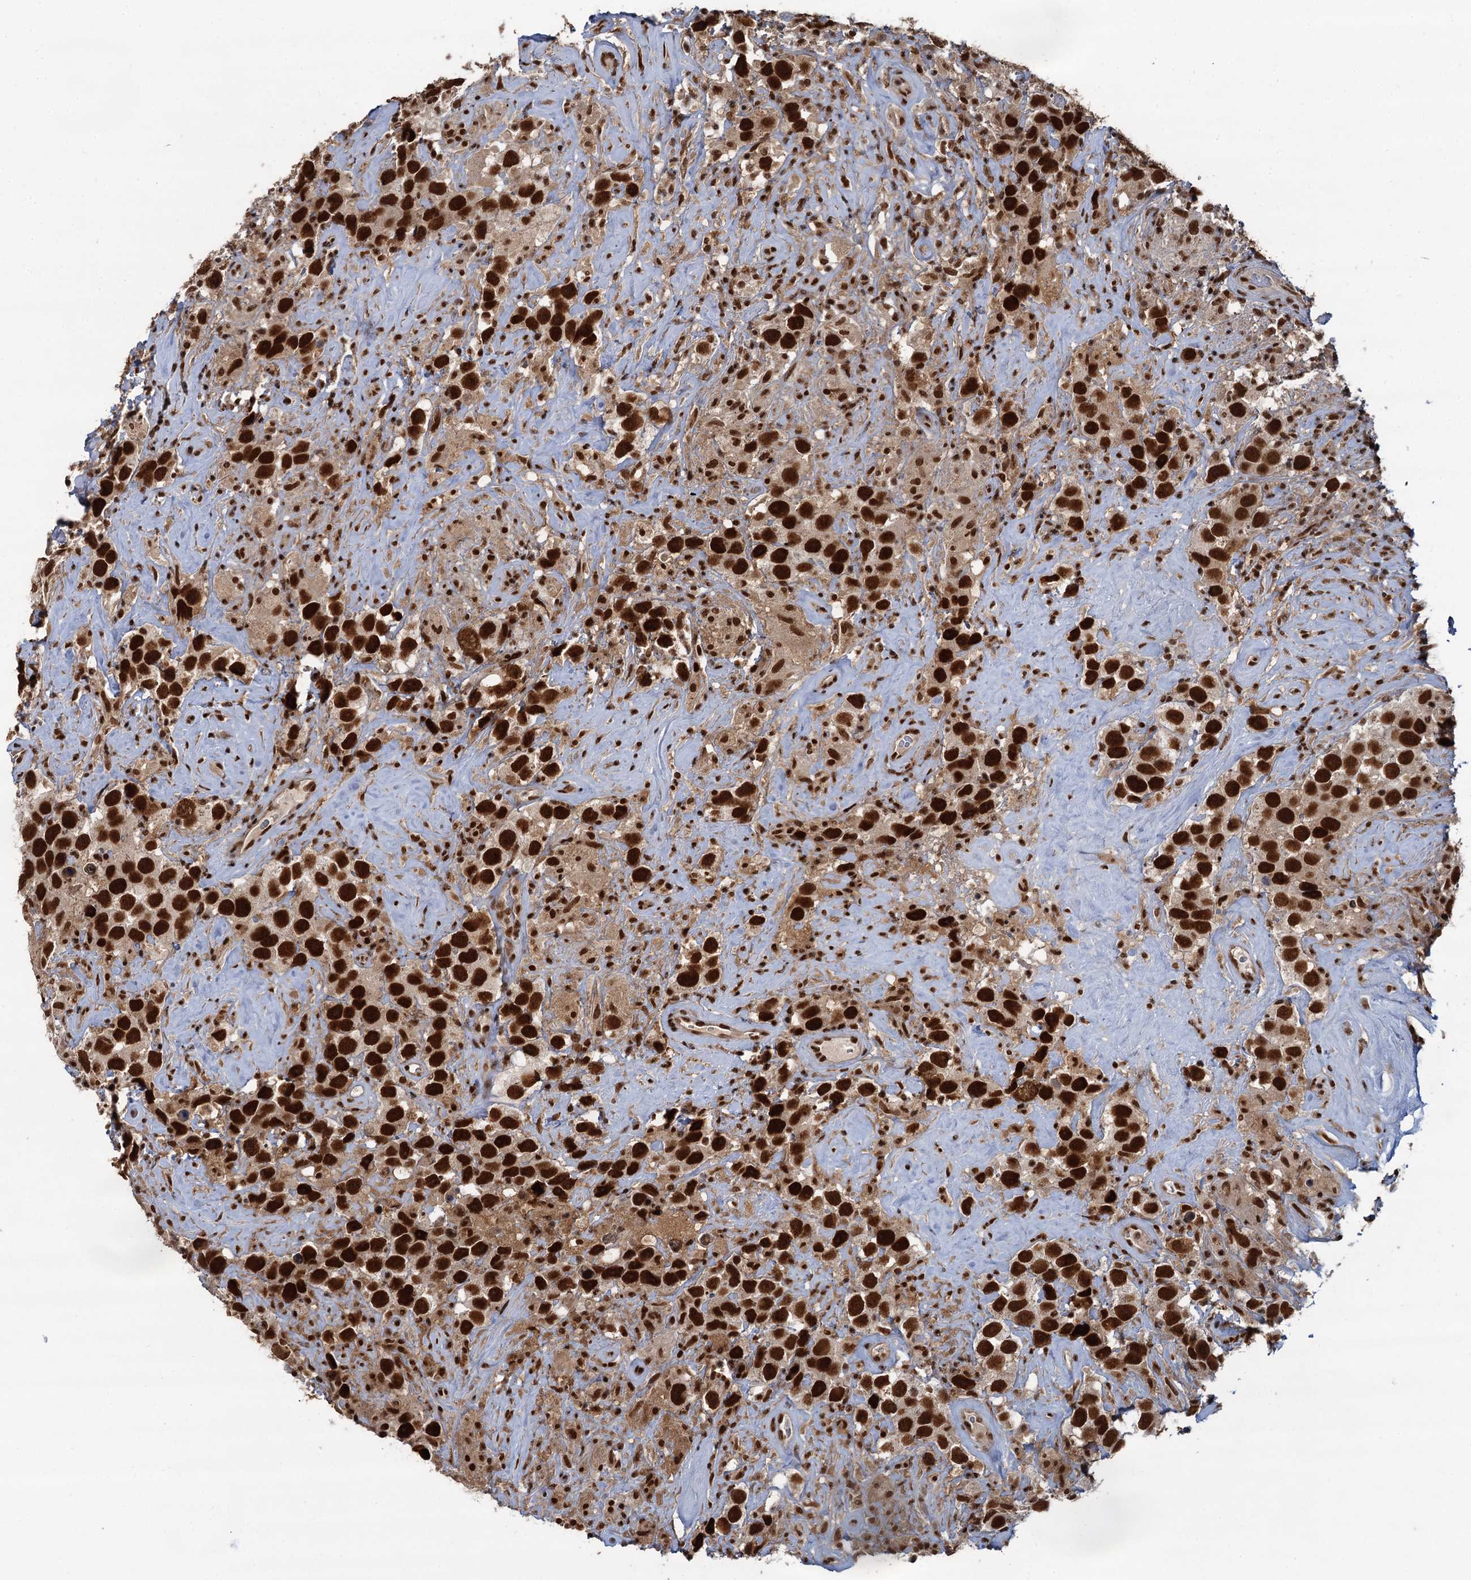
{"staining": {"intensity": "strong", "quantity": ">75%", "location": "nuclear"}, "tissue": "testis cancer", "cell_type": "Tumor cells", "image_type": "cancer", "snomed": [{"axis": "morphology", "description": "Seminoma, NOS"}, {"axis": "topography", "description": "Testis"}], "caption": "Human testis cancer stained with a brown dye reveals strong nuclear positive staining in about >75% of tumor cells.", "gene": "PPHLN1", "patient": {"sex": "male", "age": 49}}